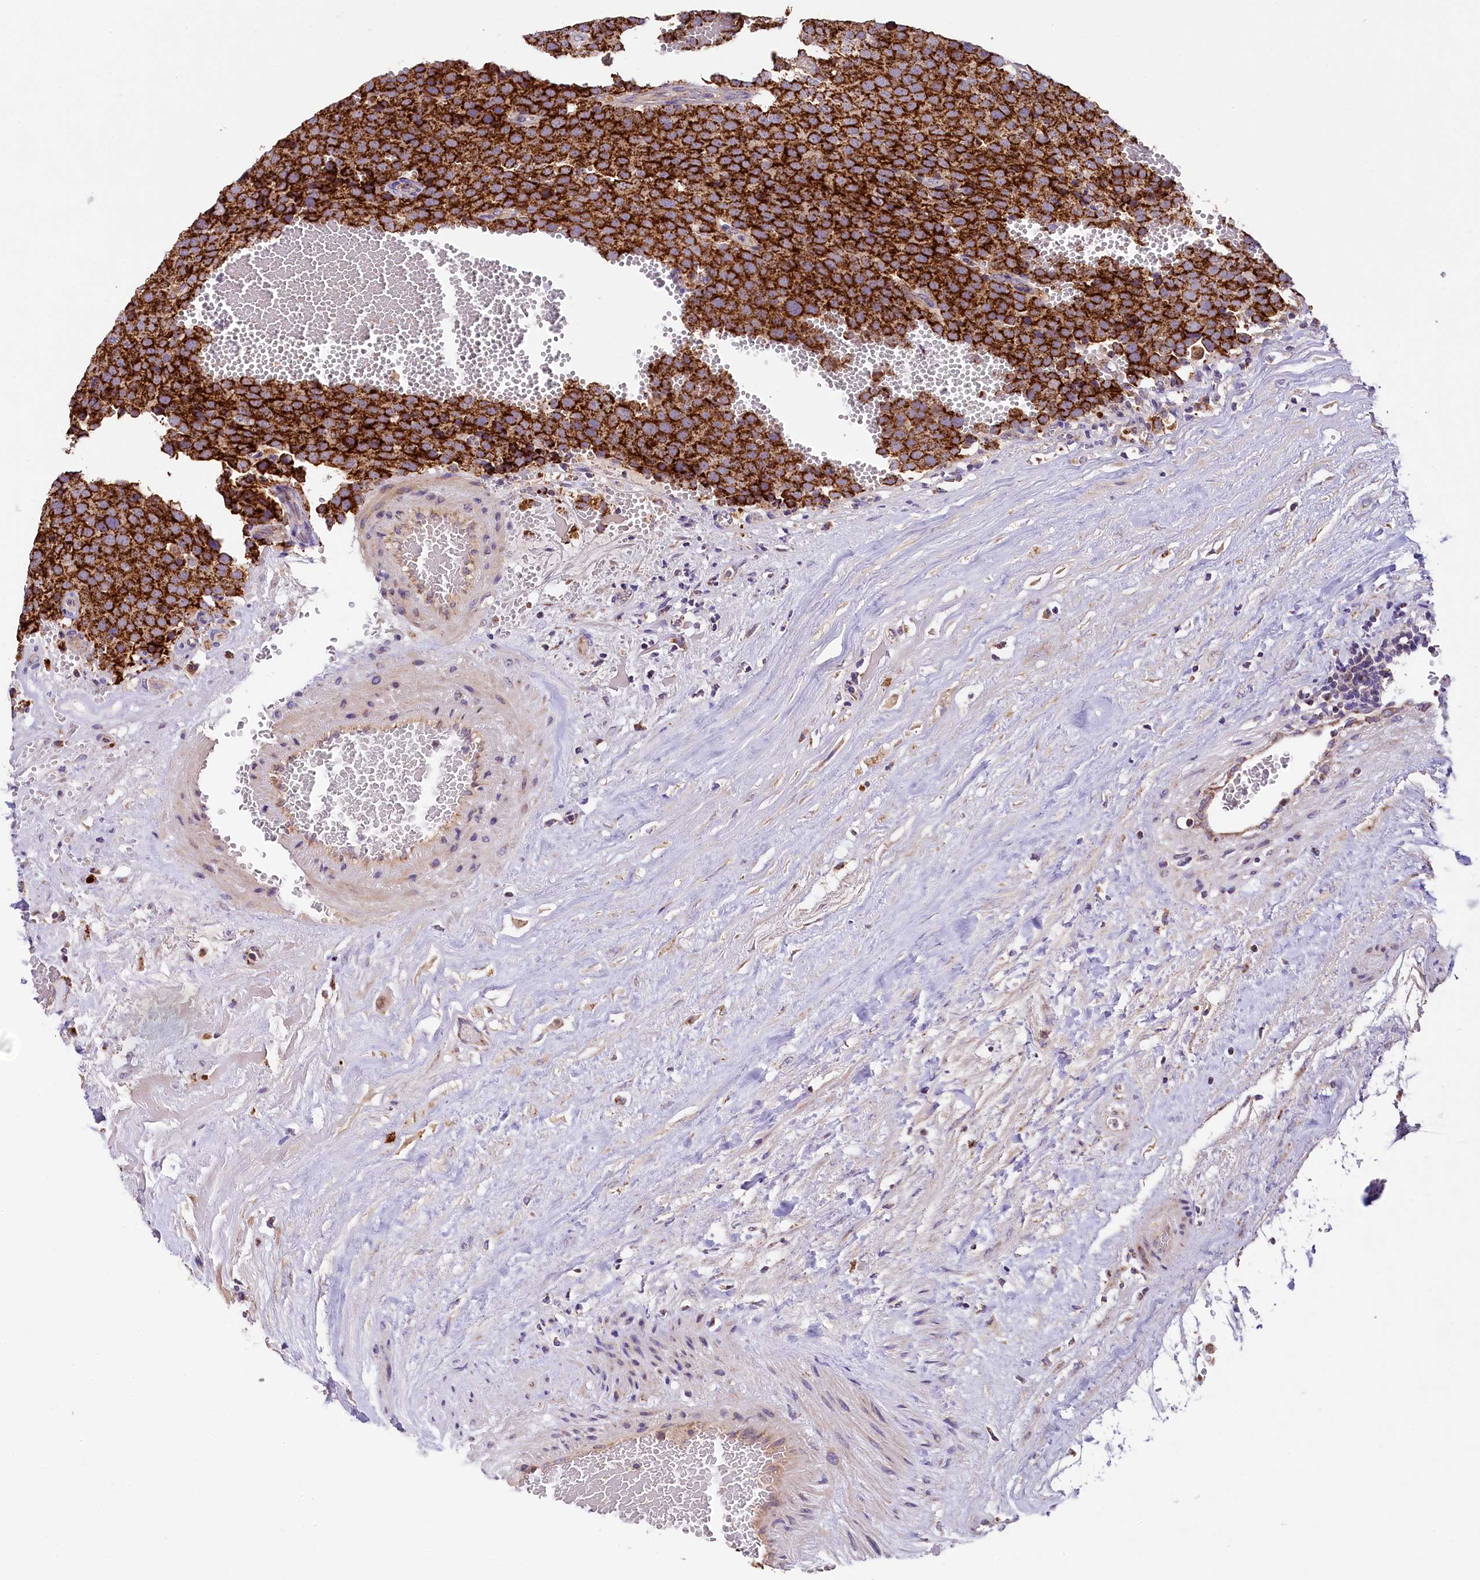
{"staining": {"intensity": "strong", "quantity": ">75%", "location": "cytoplasmic/membranous"}, "tissue": "testis cancer", "cell_type": "Tumor cells", "image_type": "cancer", "snomed": [{"axis": "morphology", "description": "Seminoma, NOS"}, {"axis": "topography", "description": "Testis"}], "caption": "This histopathology image shows immunohistochemistry (IHC) staining of testis seminoma, with high strong cytoplasmic/membranous expression in about >75% of tumor cells.", "gene": "PMPCB", "patient": {"sex": "male", "age": 71}}